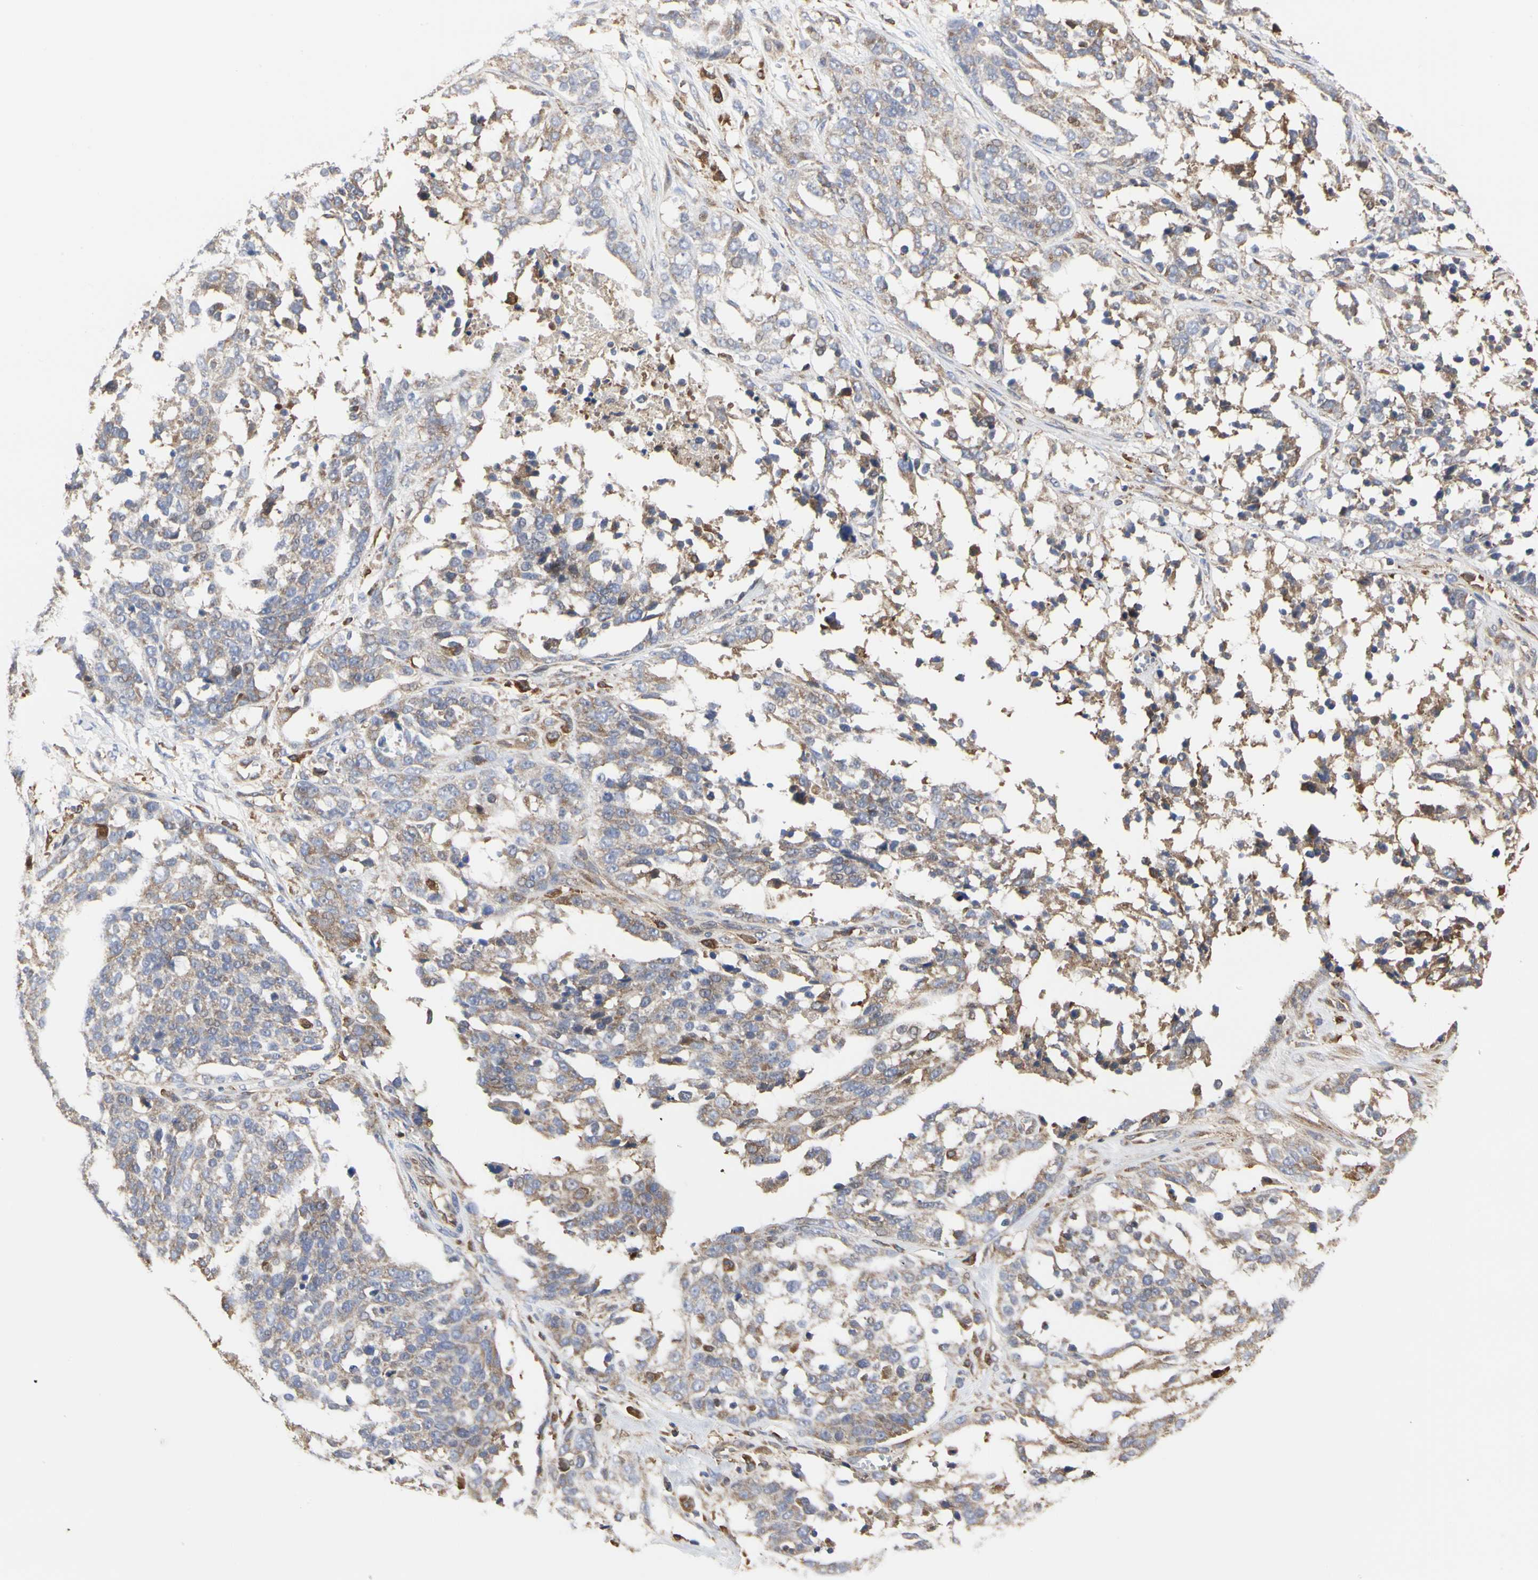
{"staining": {"intensity": "weak", "quantity": ">75%", "location": "cytoplasmic/membranous"}, "tissue": "ovarian cancer", "cell_type": "Tumor cells", "image_type": "cancer", "snomed": [{"axis": "morphology", "description": "Cystadenocarcinoma, serous, NOS"}, {"axis": "topography", "description": "Ovary"}], "caption": "Ovarian cancer (serous cystadenocarcinoma) stained with a brown dye displays weak cytoplasmic/membranous positive expression in approximately >75% of tumor cells.", "gene": "C3orf52", "patient": {"sex": "female", "age": 44}}